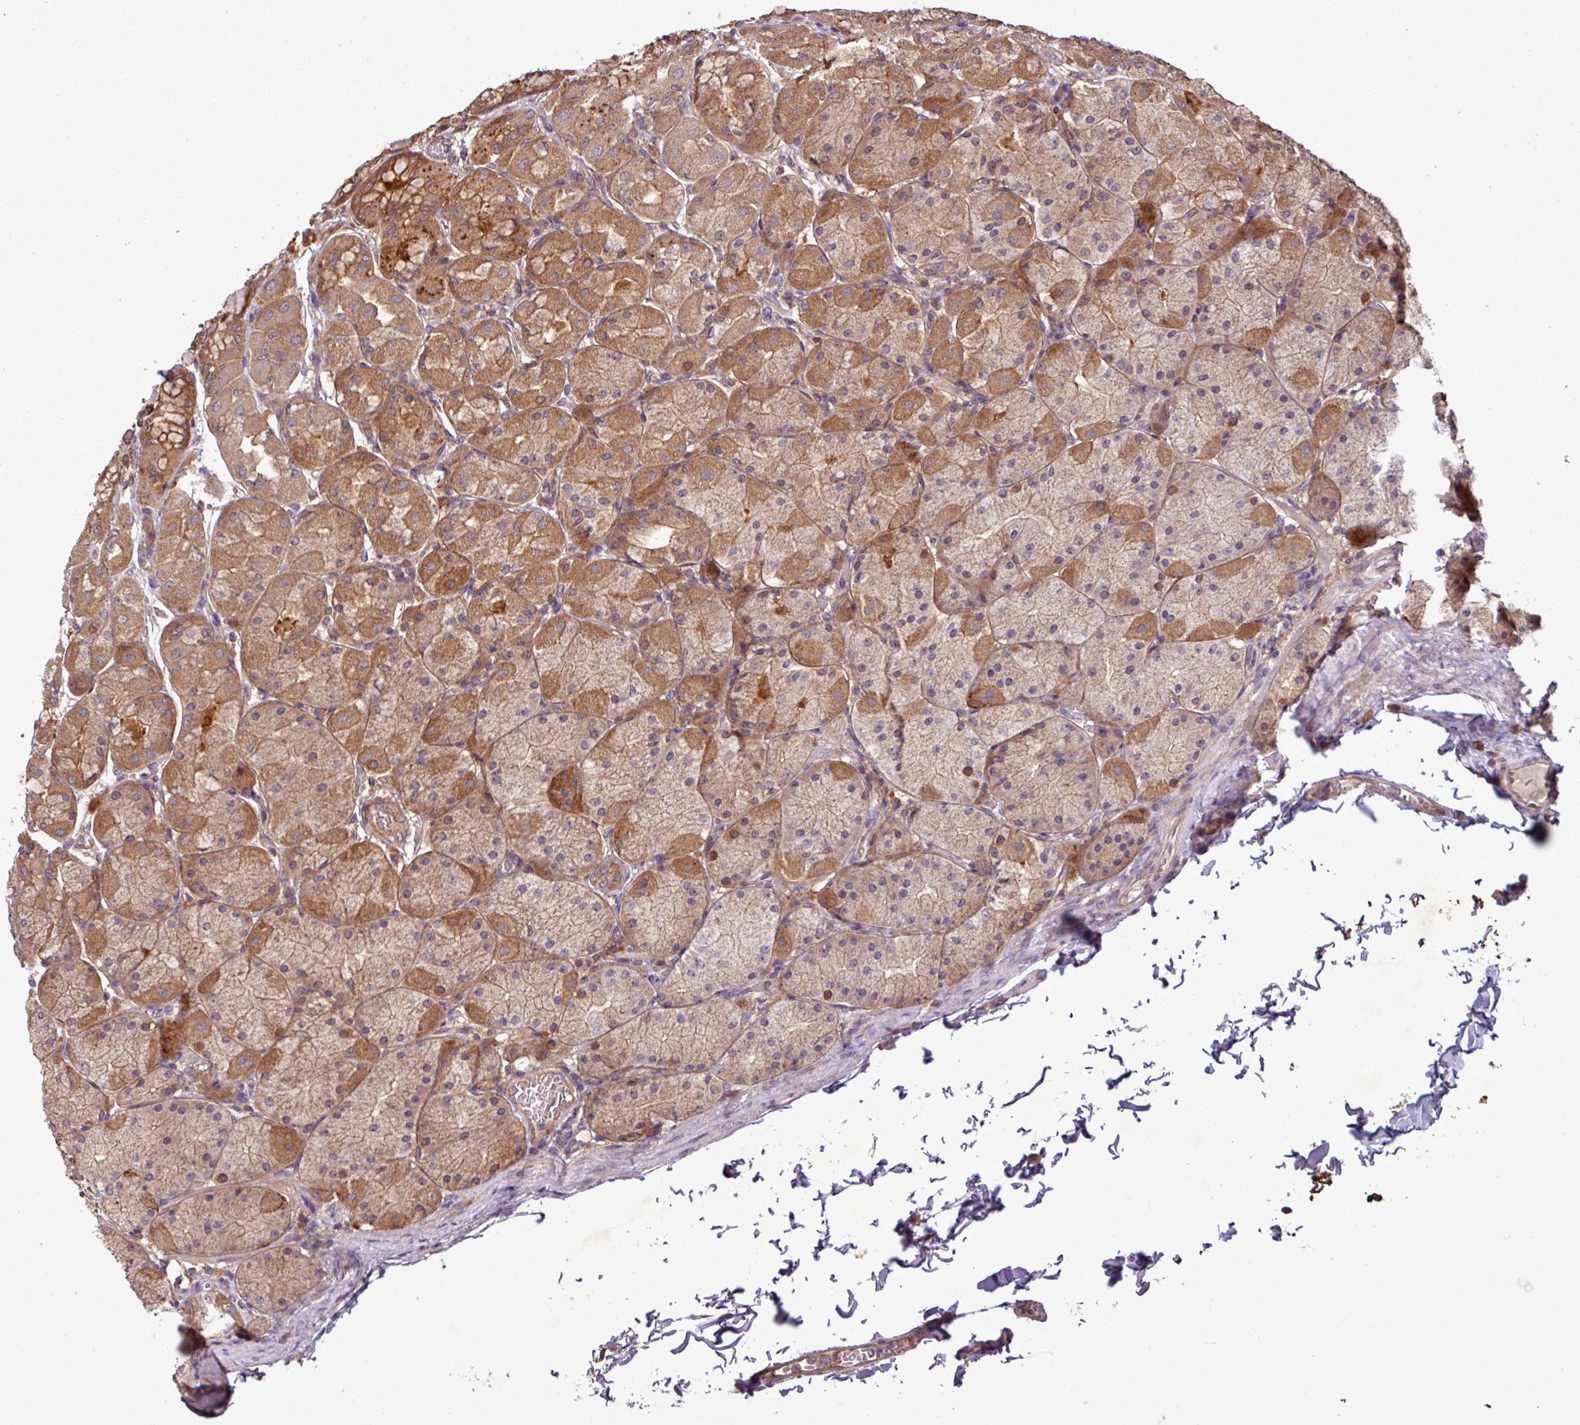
{"staining": {"intensity": "strong", "quantity": "25%-75%", "location": "cytoplasmic/membranous"}, "tissue": "stomach", "cell_type": "Glandular cells", "image_type": "normal", "snomed": [{"axis": "morphology", "description": "Normal tissue, NOS"}, {"axis": "topography", "description": "Stomach, upper"}], "caption": "The immunohistochemical stain shows strong cytoplasmic/membranous staining in glandular cells of normal stomach. Using DAB (3,3'-diaminobenzidine) (brown) and hematoxylin (blue) stains, captured at high magnification using brightfield microscopy.", "gene": "SIRPB2", "patient": {"sex": "female", "age": 56}}